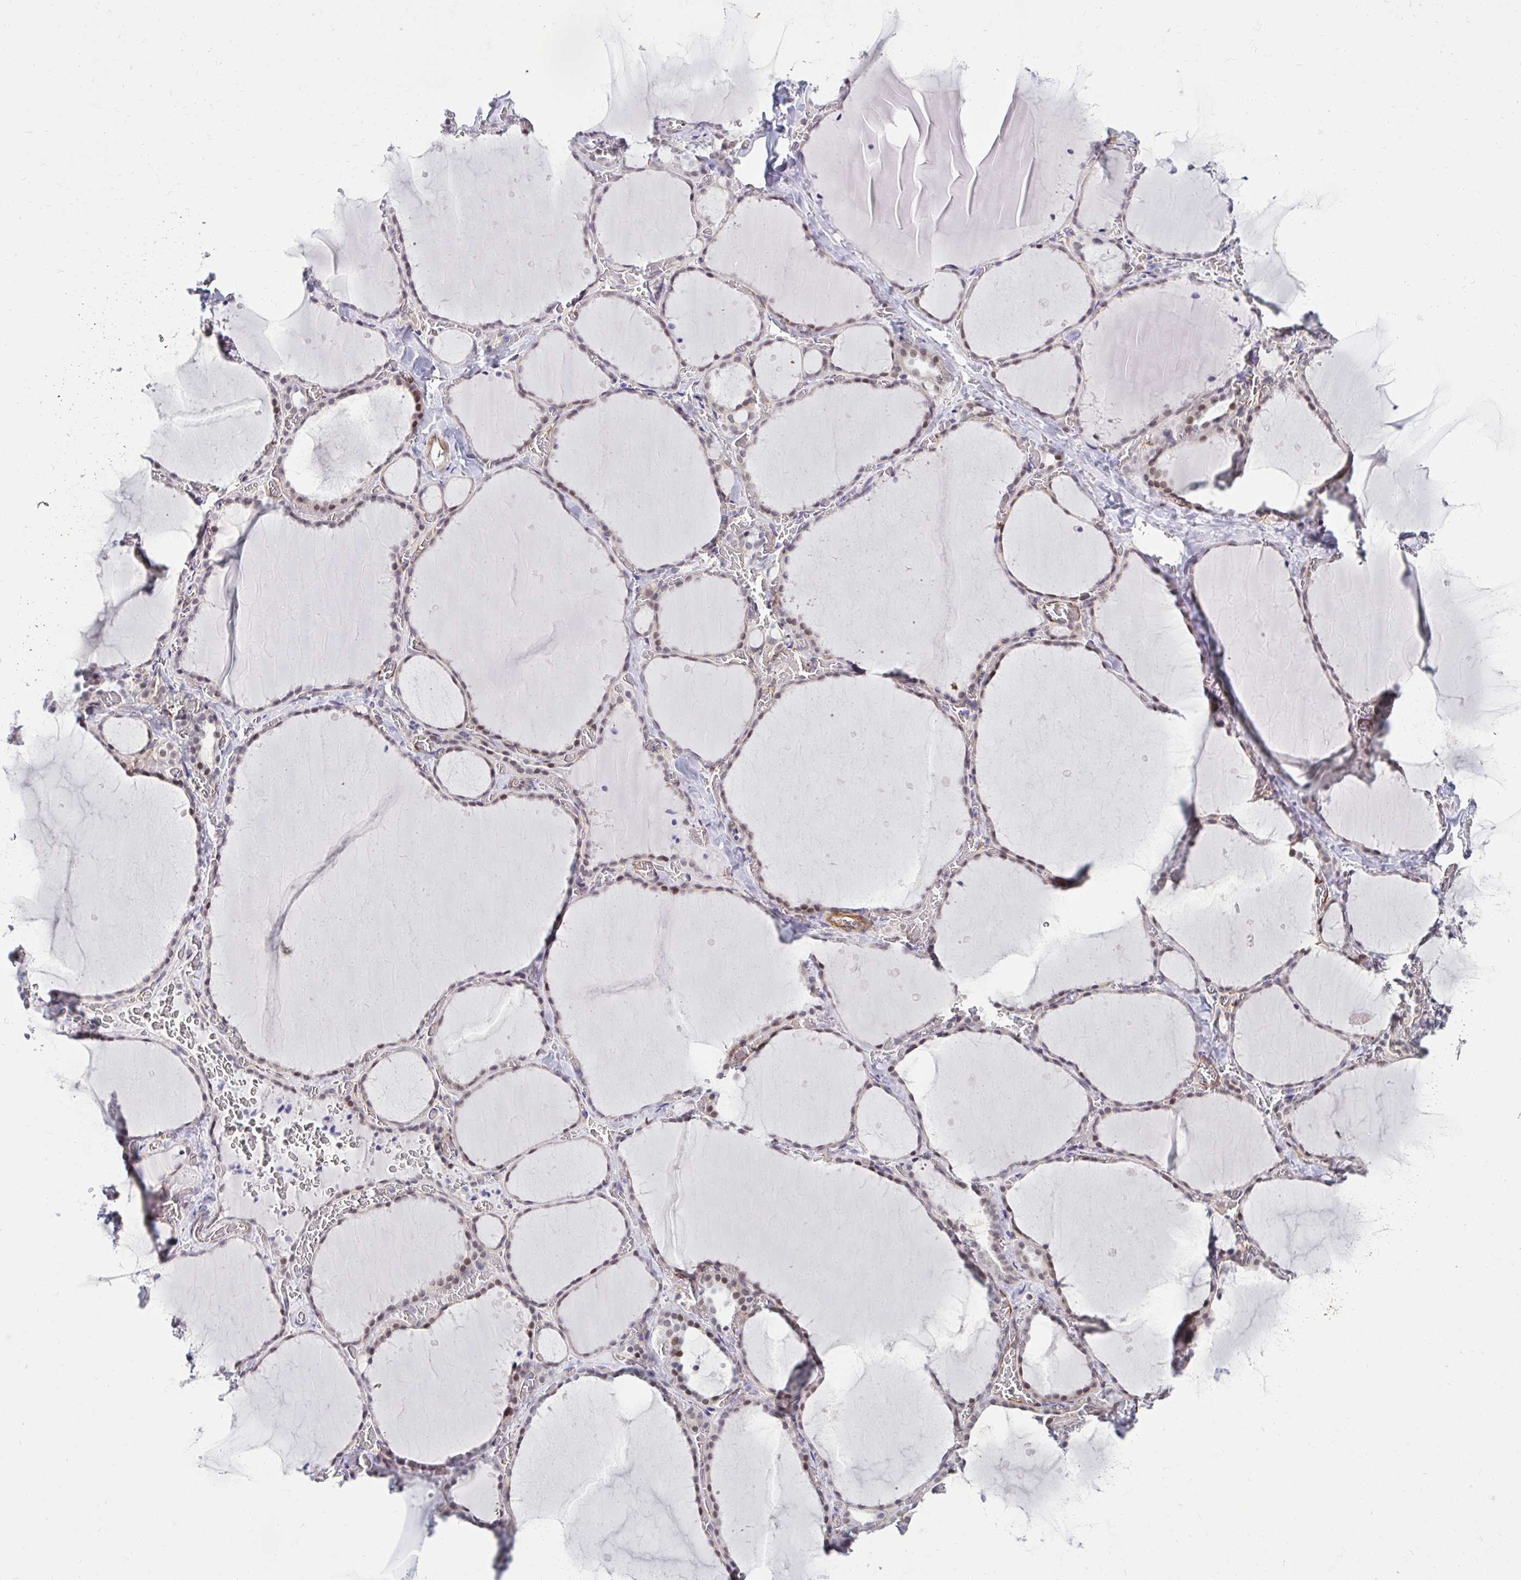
{"staining": {"intensity": "weak", "quantity": "25%-75%", "location": "nuclear"}, "tissue": "thyroid gland", "cell_type": "Glandular cells", "image_type": "normal", "snomed": [{"axis": "morphology", "description": "Normal tissue, NOS"}, {"axis": "topography", "description": "Thyroid gland"}], "caption": "IHC histopathology image of benign thyroid gland: human thyroid gland stained using IHC displays low levels of weak protein expression localized specifically in the nuclear of glandular cells, appearing as a nuclear brown color.", "gene": "ANKRD62", "patient": {"sex": "female", "age": 36}}